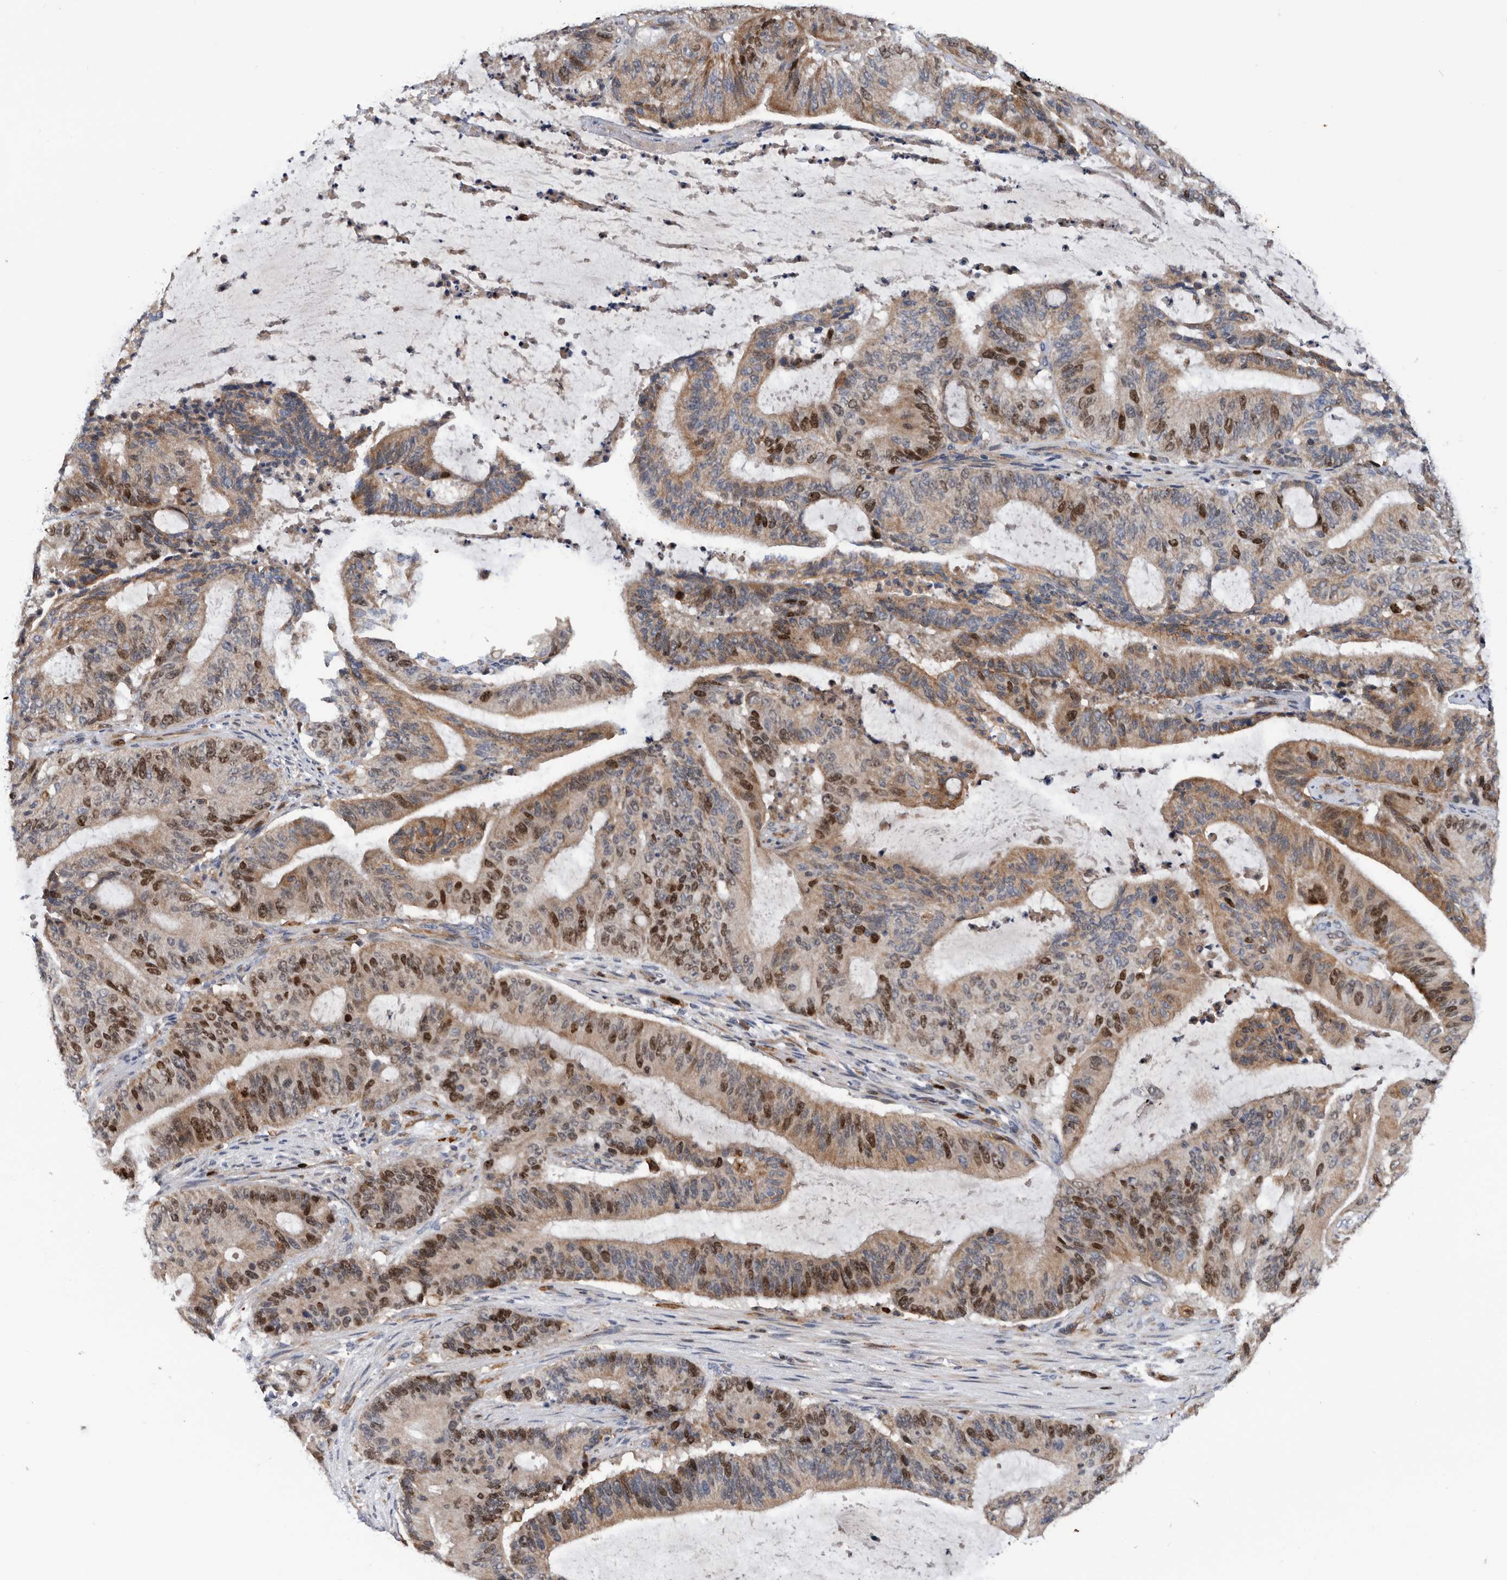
{"staining": {"intensity": "strong", "quantity": "25%-75%", "location": "cytoplasmic/membranous,nuclear"}, "tissue": "liver cancer", "cell_type": "Tumor cells", "image_type": "cancer", "snomed": [{"axis": "morphology", "description": "Normal tissue, NOS"}, {"axis": "morphology", "description": "Cholangiocarcinoma"}, {"axis": "topography", "description": "Liver"}, {"axis": "topography", "description": "Peripheral nerve tissue"}], "caption": "High-magnification brightfield microscopy of liver cancer (cholangiocarcinoma) stained with DAB (3,3'-diaminobenzidine) (brown) and counterstained with hematoxylin (blue). tumor cells exhibit strong cytoplasmic/membranous and nuclear positivity is appreciated in about25%-75% of cells.", "gene": "ATAD2", "patient": {"sex": "female", "age": 73}}